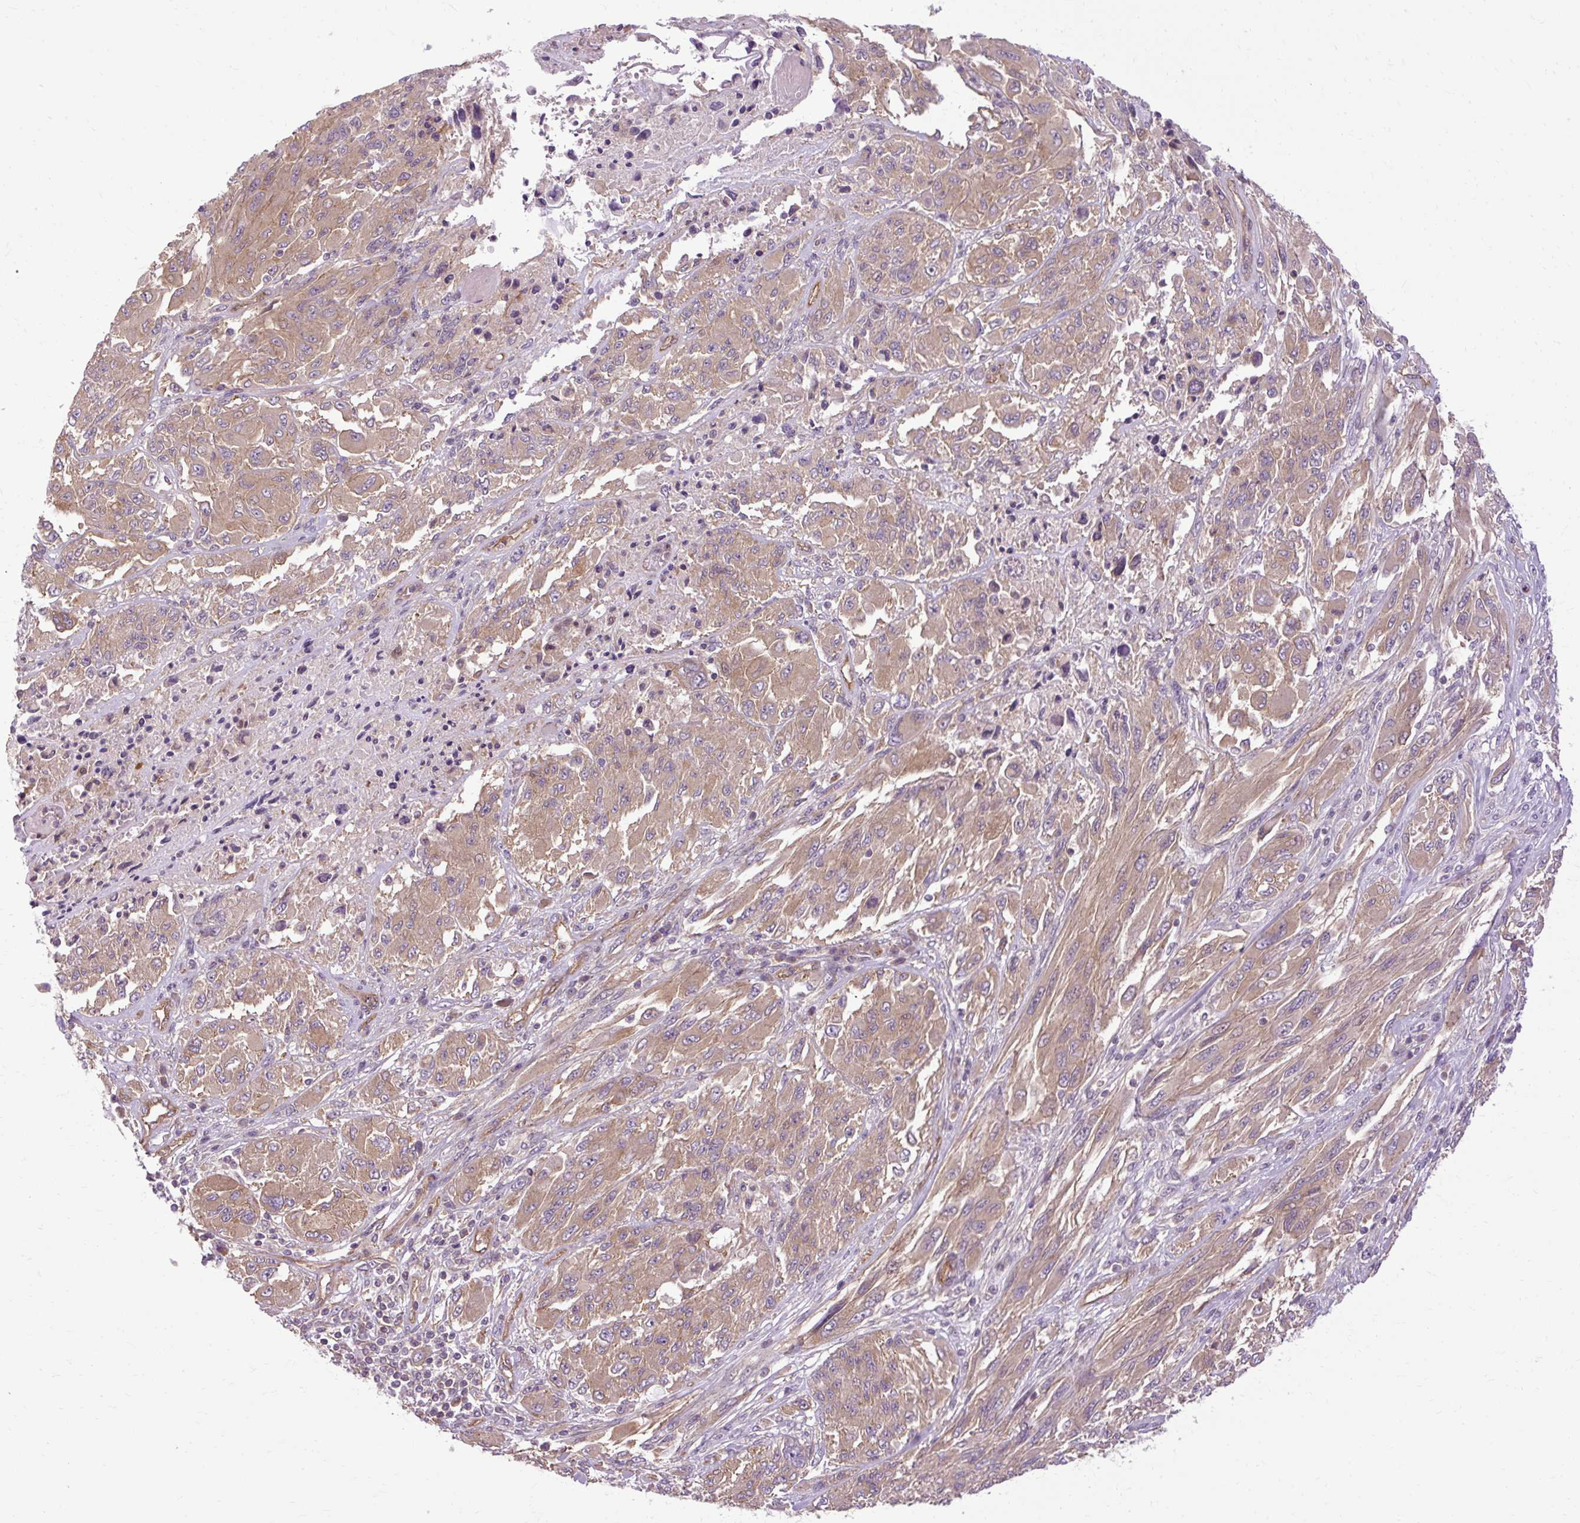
{"staining": {"intensity": "moderate", "quantity": ">75%", "location": "cytoplasmic/membranous"}, "tissue": "melanoma", "cell_type": "Tumor cells", "image_type": "cancer", "snomed": [{"axis": "morphology", "description": "Malignant melanoma, NOS"}, {"axis": "topography", "description": "Skin"}], "caption": "IHC micrograph of neoplastic tissue: human malignant melanoma stained using immunohistochemistry shows medium levels of moderate protein expression localized specifically in the cytoplasmic/membranous of tumor cells, appearing as a cytoplasmic/membranous brown color.", "gene": "CCDC93", "patient": {"sex": "female", "age": 91}}